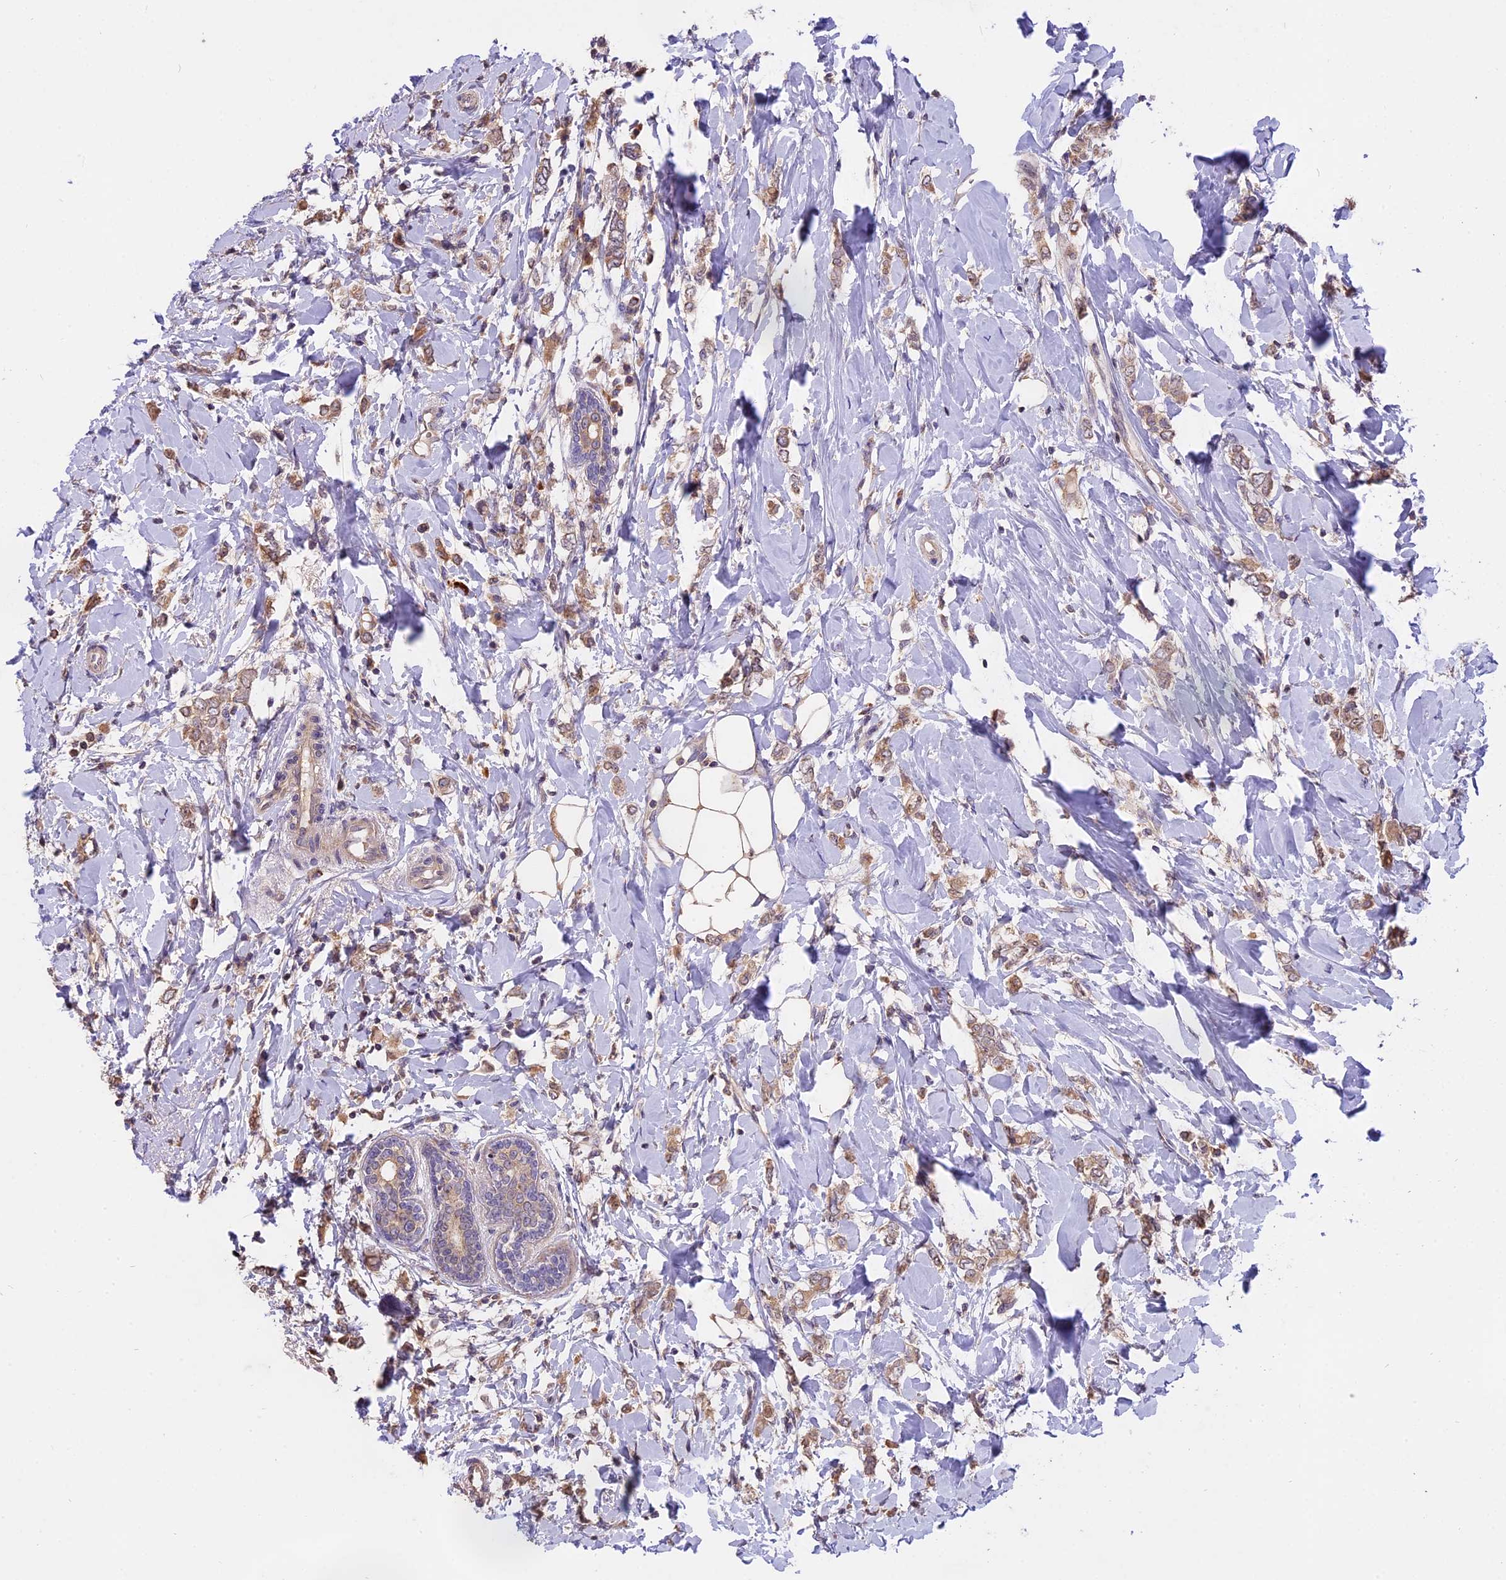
{"staining": {"intensity": "weak", "quantity": ">75%", "location": "cytoplasmic/membranous"}, "tissue": "breast cancer", "cell_type": "Tumor cells", "image_type": "cancer", "snomed": [{"axis": "morphology", "description": "Normal tissue, NOS"}, {"axis": "morphology", "description": "Lobular carcinoma"}, {"axis": "topography", "description": "Breast"}], "caption": "Immunohistochemistry (IHC) (DAB) staining of breast cancer (lobular carcinoma) displays weak cytoplasmic/membranous protein positivity in approximately >75% of tumor cells. The protein of interest is stained brown, and the nuclei are stained in blue (DAB (3,3'-diaminobenzidine) IHC with brightfield microscopy, high magnification).", "gene": "MEMO1", "patient": {"sex": "female", "age": 47}}